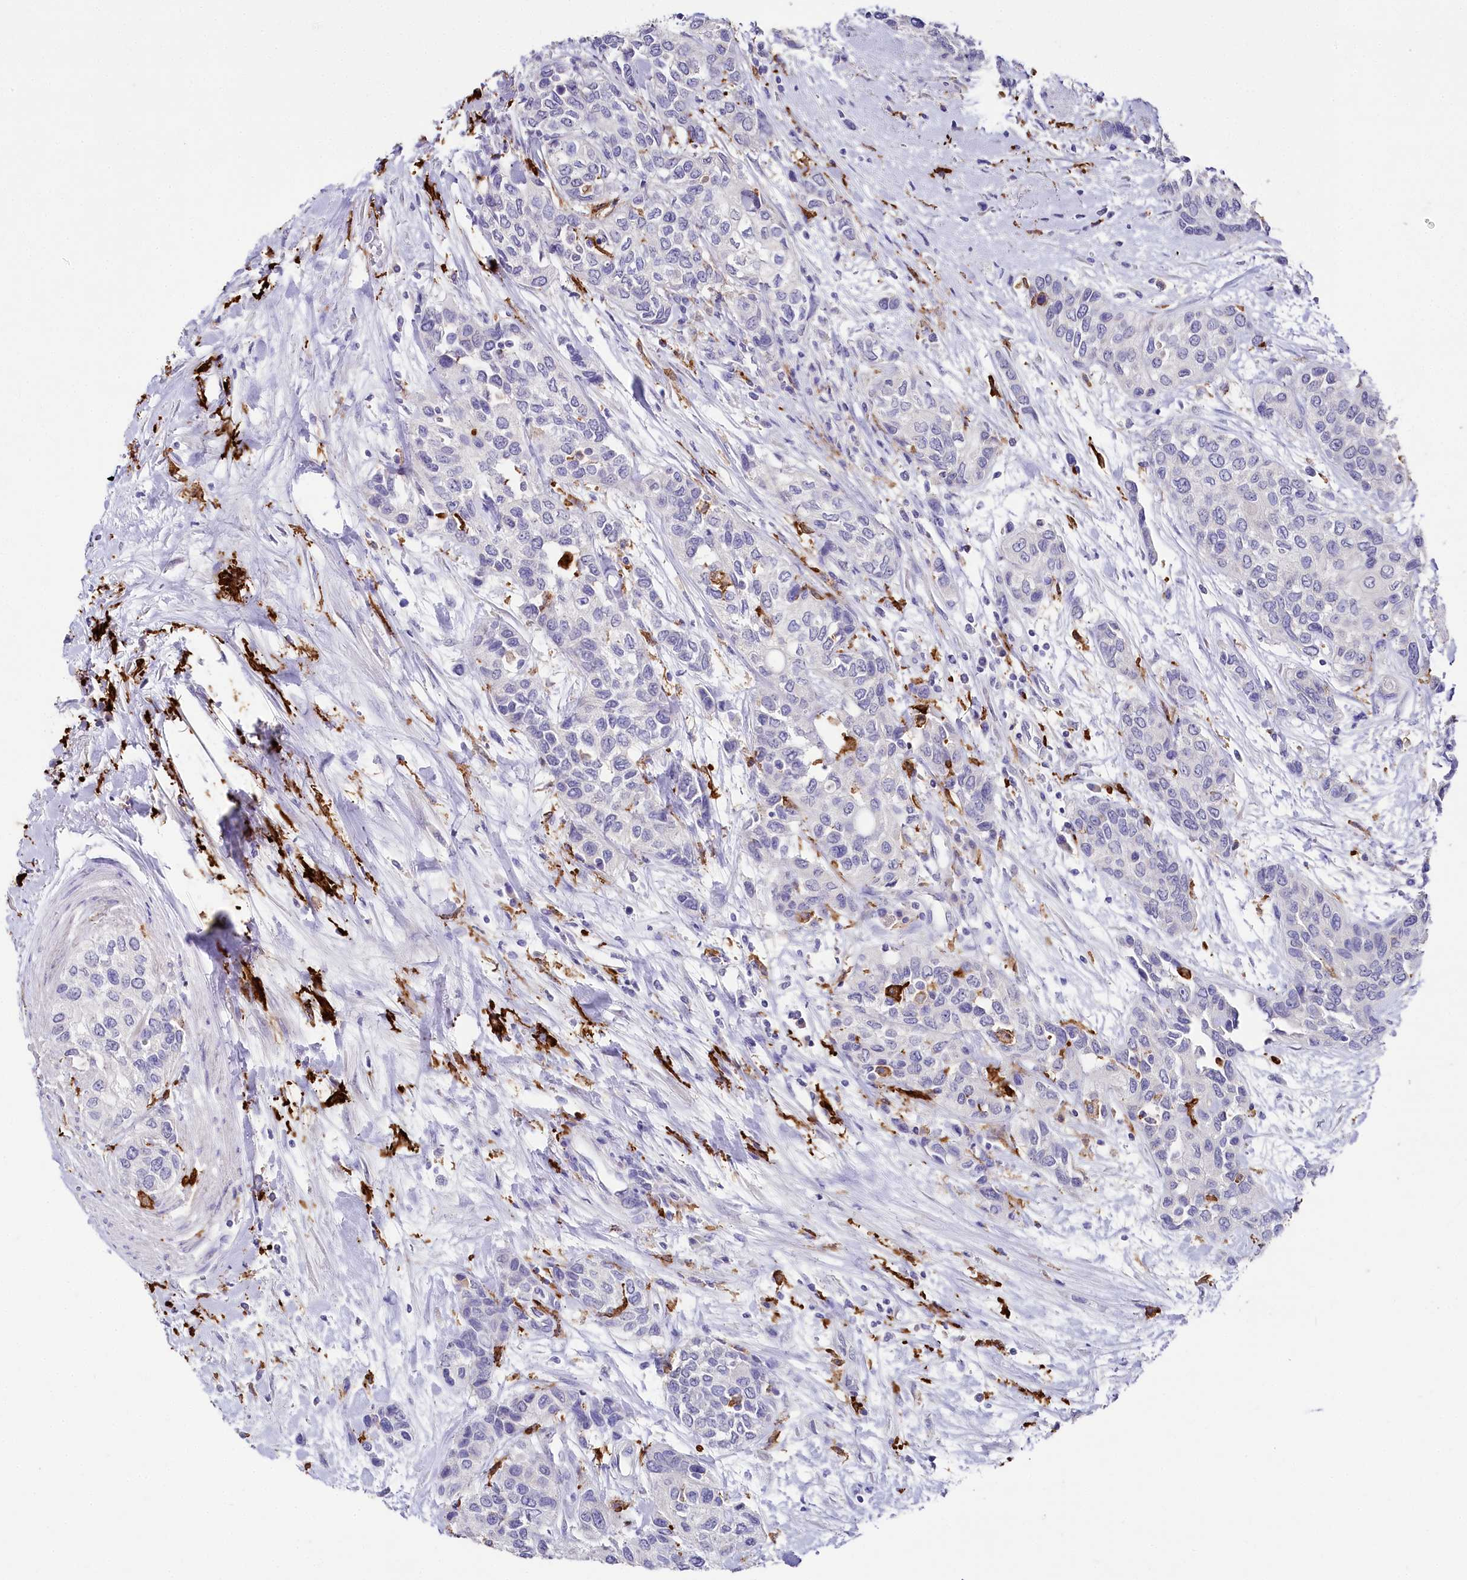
{"staining": {"intensity": "negative", "quantity": "none", "location": "none"}, "tissue": "urothelial cancer", "cell_type": "Tumor cells", "image_type": "cancer", "snomed": [{"axis": "morphology", "description": "Normal tissue, NOS"}, {"axis": "morphology", "description": "Urothelial carcinoma, High grade"}, {"axis": "topography", "description": "Vascular tissue"}, {"axis": "topography", "description": "Urinary bladder"}], "caption": "Tumor cells are negative for brown protein staining in urothelial cancer.", "gene": "CLEC4M", "patient": {"sex": "female", "age": 56}}